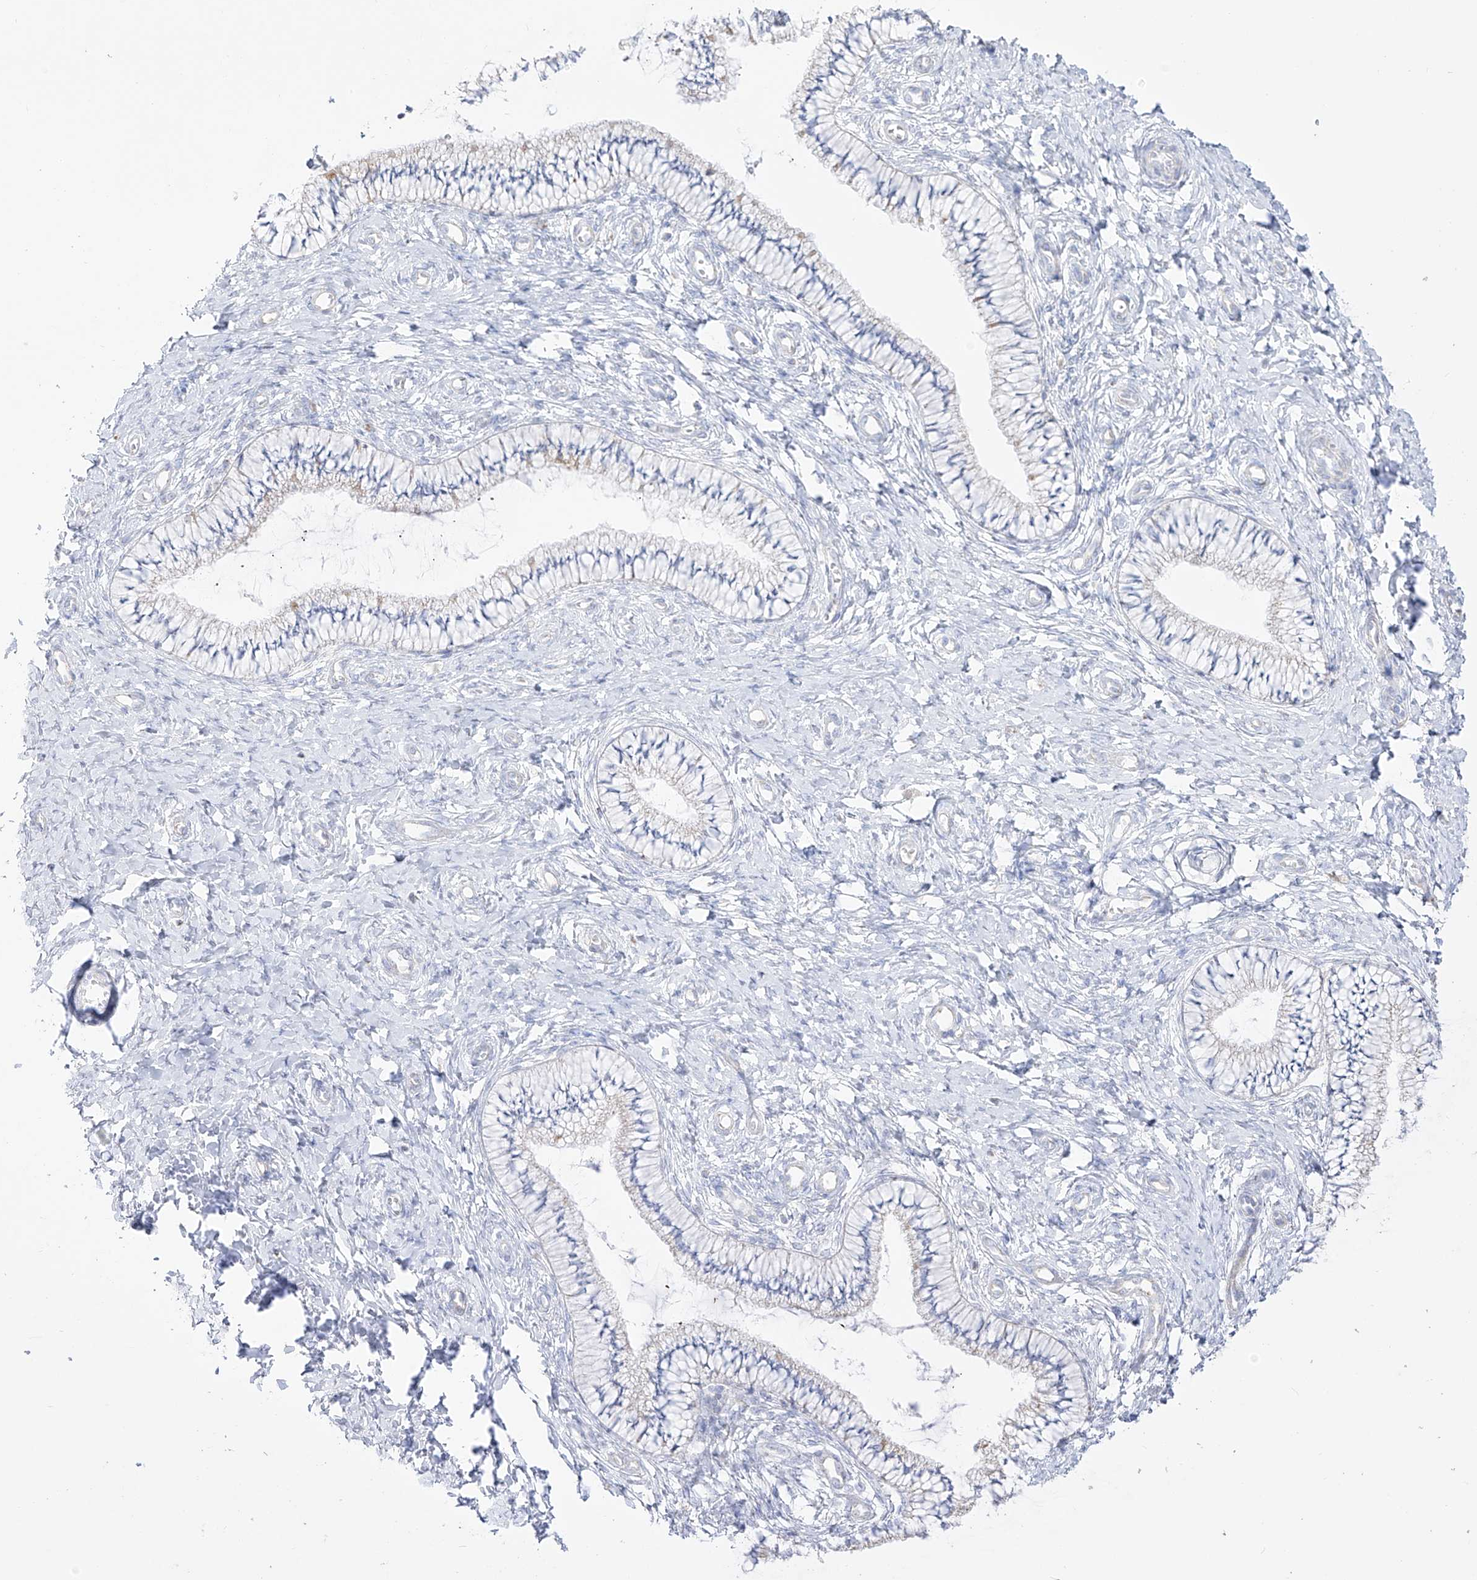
{"staining": {"intensity": "negative", "quantity": "none", "location": "none"}, "tissue": "cervix", "cell_type": "Glandular cells", "image_type": "normal", "snomed": [{"axis": "morphology", "description": "Normal tissue, NOS"}, {"axis": "topography", "description": "Cervix"}], "caption": "IHC photomicrograph of benign cervix: human cervix stained with DAB reveals no significant protein staining in glandular cells. (Stains: DAB IHC with hematoxylin counter stain, Microscopy: brightfield microscopy at high magnification).", "gene": "RCHY1", "patient": {"sex": "female", "age": 36}}